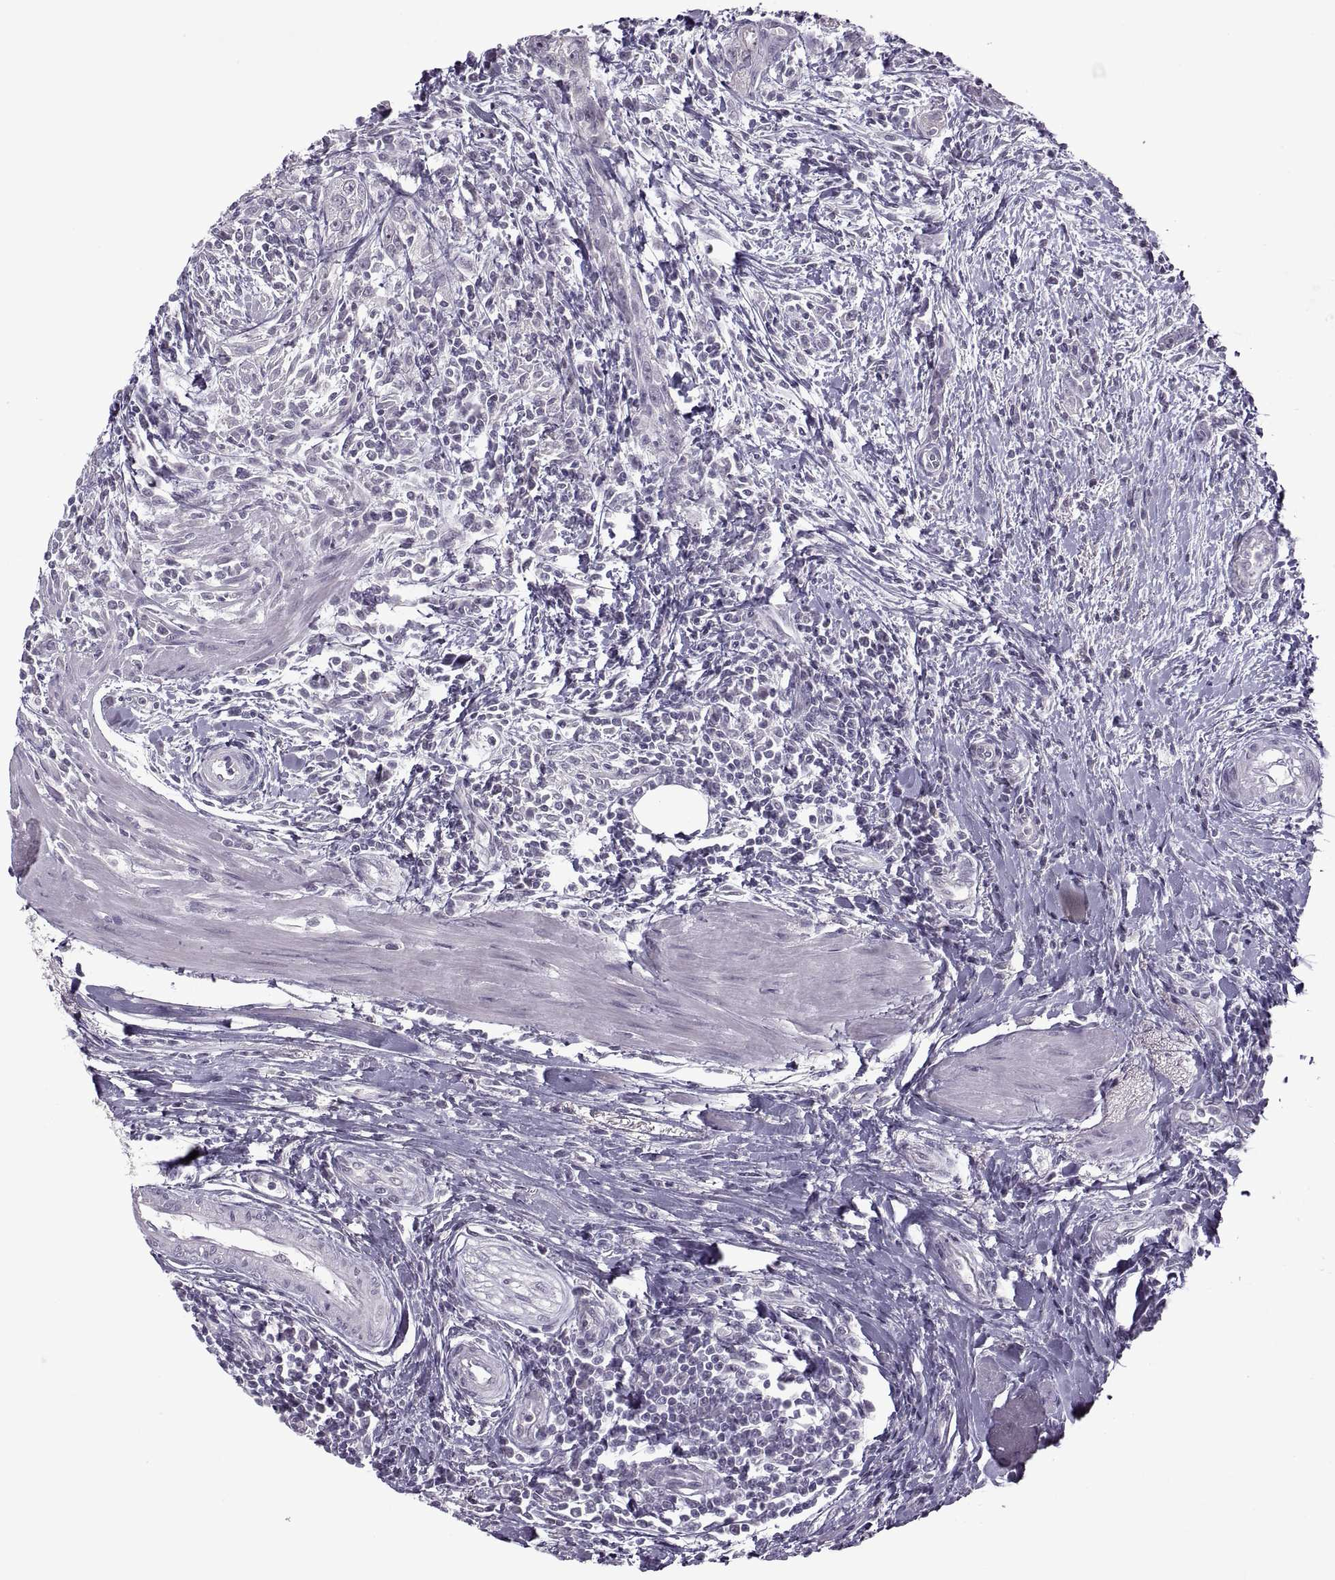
{"staining": {"intensity": "negative", "quantity": "none", "location": "none"}, "tissue": "urothelial cancer", "cell_type": "Tumor cells", "image_type": "cancer", "snomed": [{"axis": "morphology", "description": "Urothelial carcinoma, High grade"}, {"axis": "topography", "description": "Urinary bladder"}], "caption": "High-grade urothelial carcinoma was stained to show a protein in brown. There is no significant positivity in tumor cells. Nuclei are stained in blue.", "gene": "MGAT4D", "patient": {"sex": "male", "age": 83}}